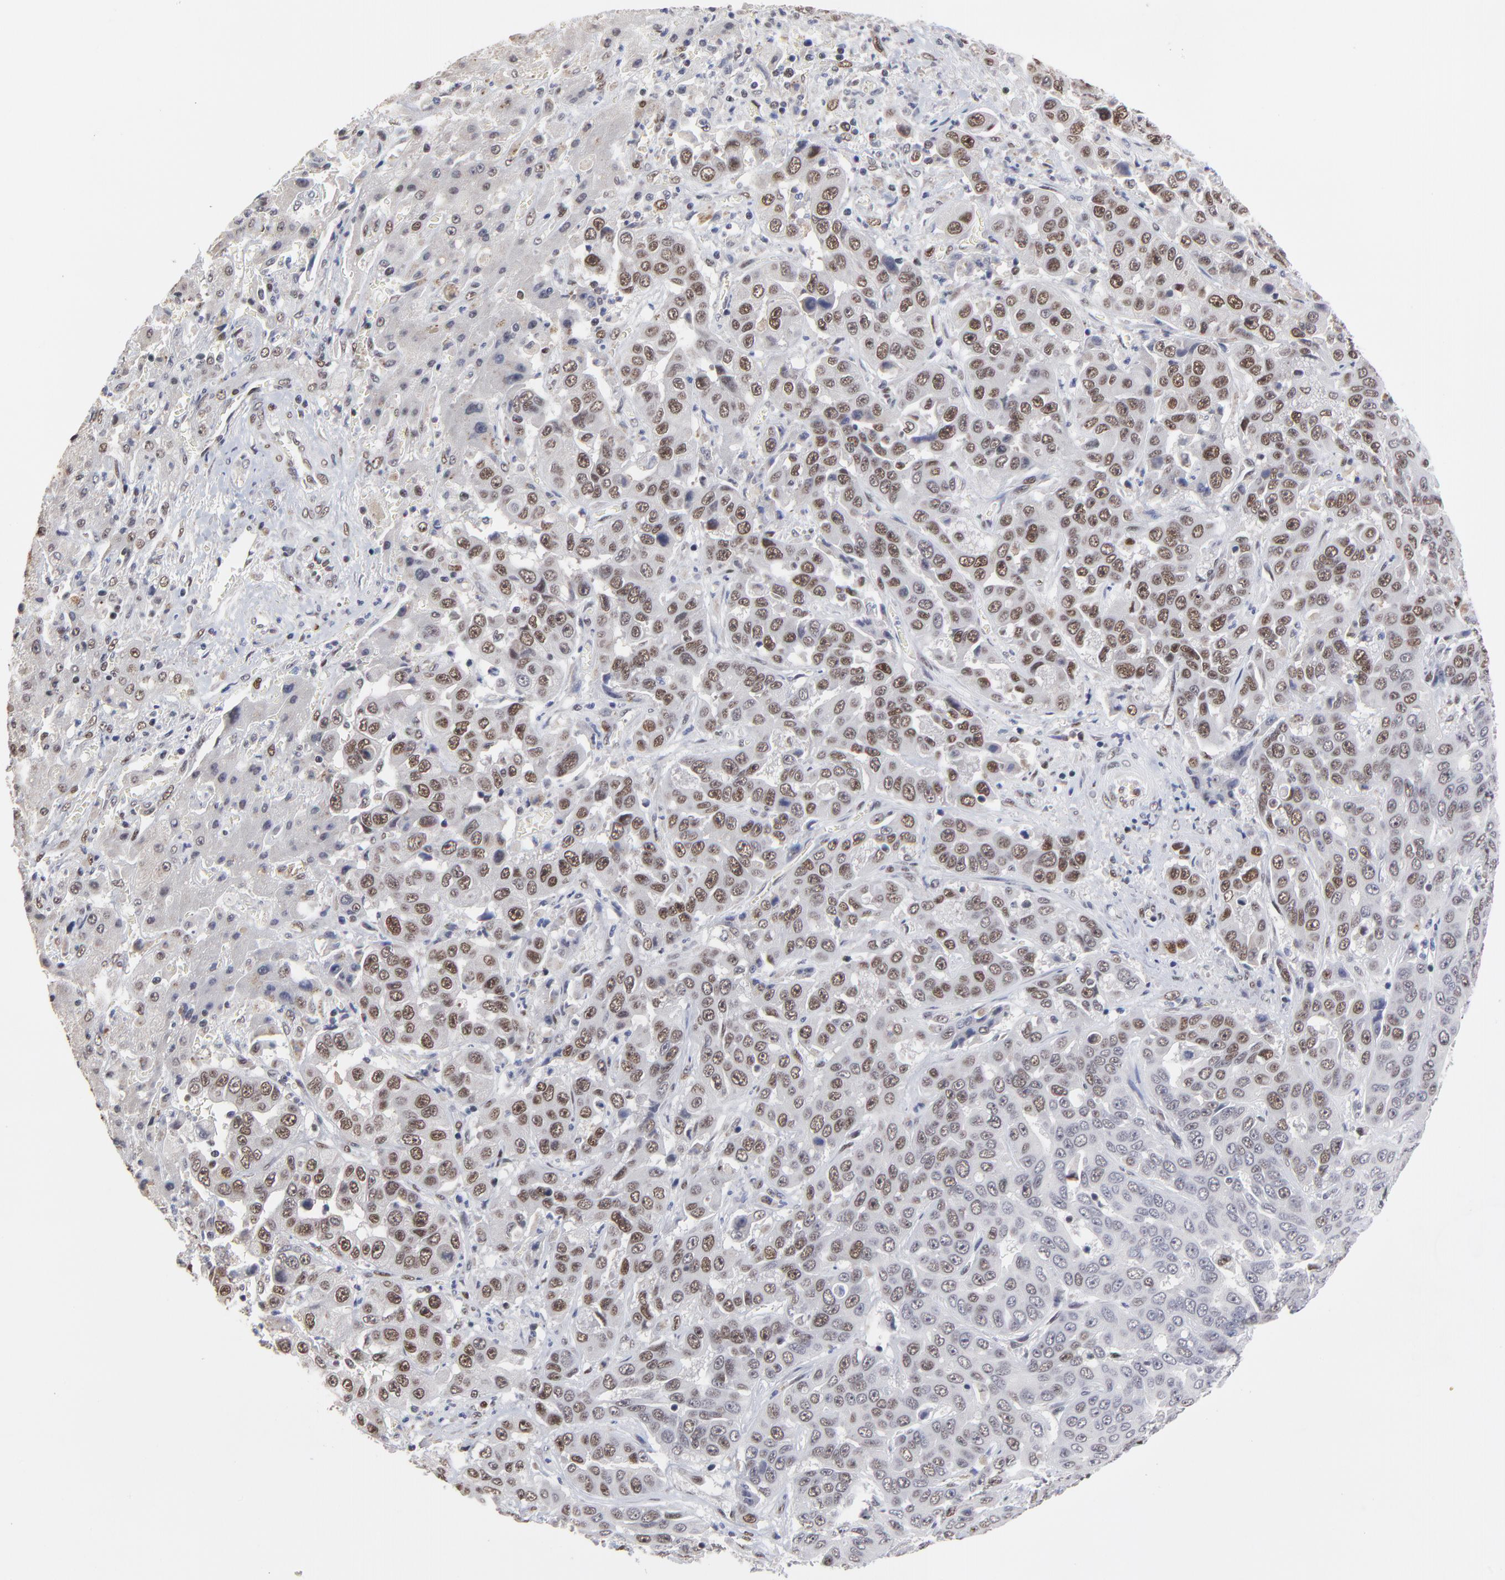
{"staining": {"intensity": "moderate", "quantity": ">75%", "location": "nuclear"}, "tissue": "liver cancer", "cell_type": "Tumor cells", "image_type": "cancer", "snomed": [{"axis": "morphology", "description": "Cholangiocarcinoma"}, {"axis": "topography", "description": "Liver"}], "caption": "Liver cancer stained with a protein marker exhibits moderate staining in tumor cells.", "gene": "OGFOD1", "patient": {"sex": "female", "age": 52}}